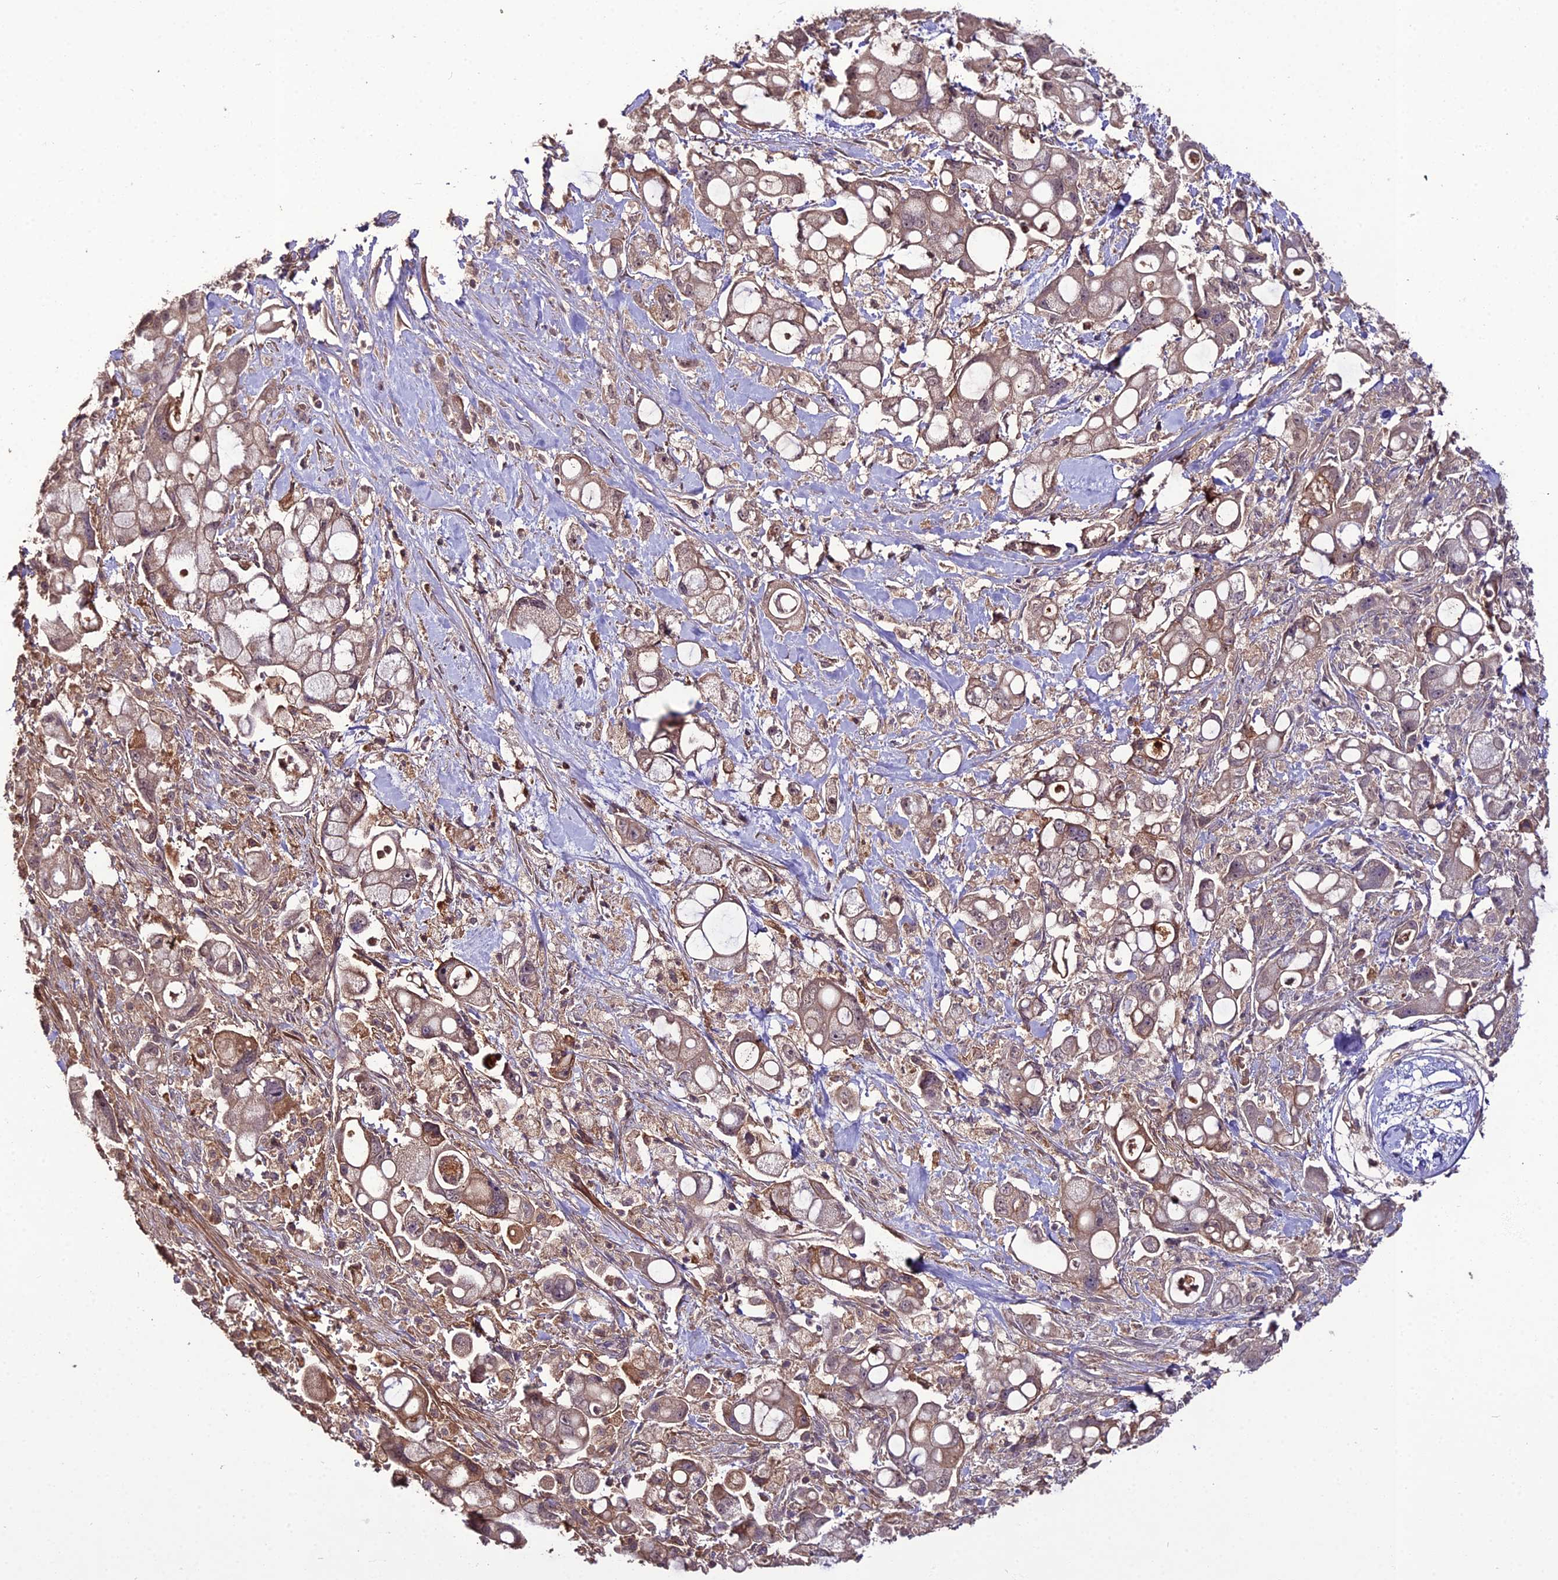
{"staining": {"intensity": "weak", "quantity": ">75%", "location": "cytoplasmic/membranous"}, "tissue": "pancreatic cancer", "cell_type": "Tumor cells", "image_type": "cancer", "snomed": [{"axis": "morphology", "description": "Adenocarcinoma, NOS"}, {"axis": "topography", "description": "Pancreas"}], "caption": "Immunohistochemistry (IHC) (DAB (3,3'-diaminobenzidine)) staining of human pancreatic cancer (adenocarcinoma) reveals weak cytoplasmic/membranous protein positivity in about >75% of tumor cells.", "gene": "KCTD16", "patient": {"sex": "male", "age": 68}}